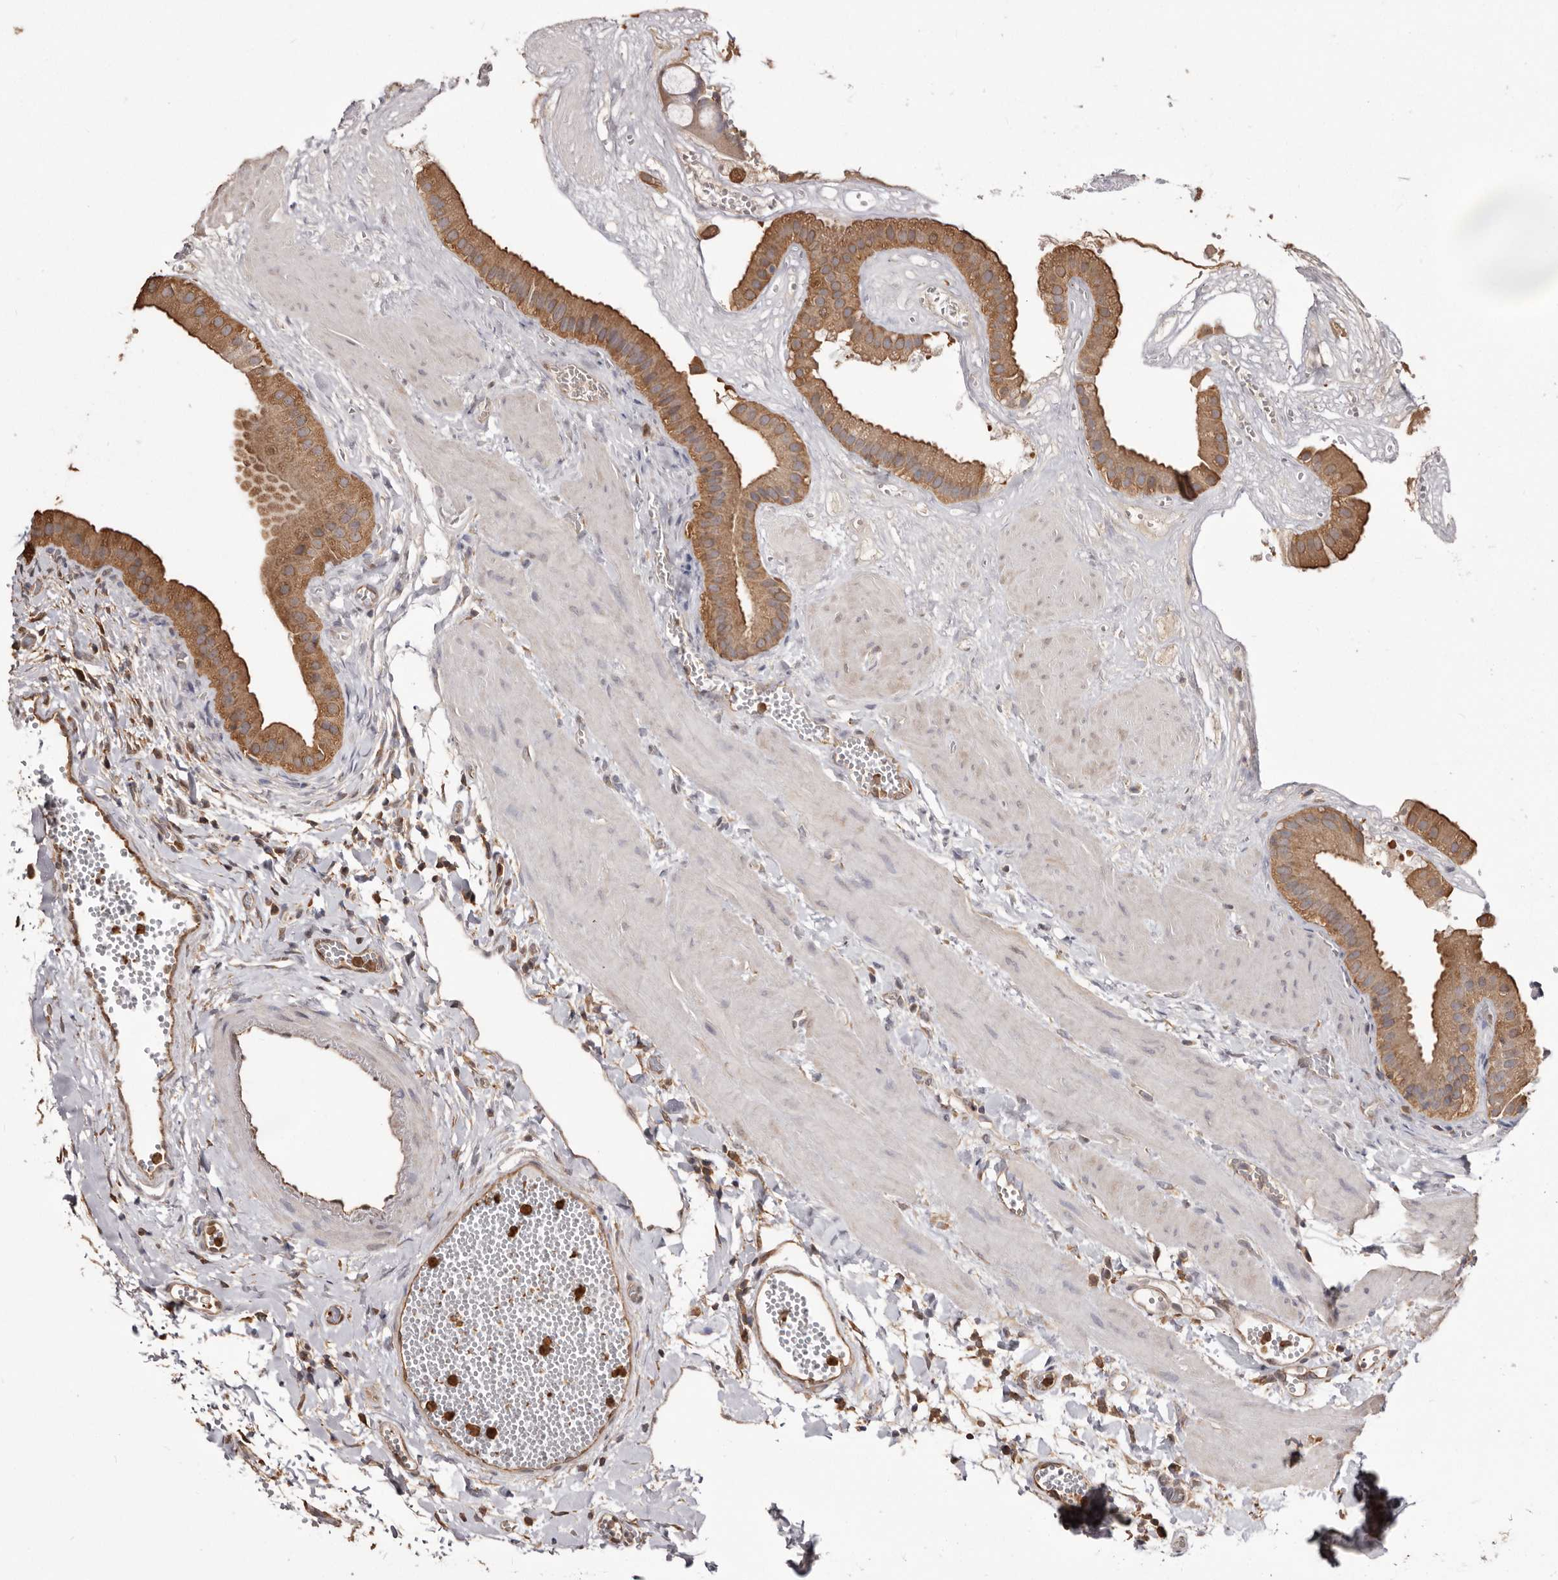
{"staining": {"intensity": "moderate", "quantity": ">75%", "location": "cytoplasmic/membranous"}, "tissue": "gallbladder", "cell_type": "Glandular cells", "image_type": "normal", "snomed": [{"axis": "morphology", "description": "Normal tissue, NOS"}, {"axis": "topography", "description": "Gallbladder"}], "caption": "Protein expression analysis of unremarkable human gallbladder reveals moderate cytoplasmic/membranous staining in approximately >75% of glandular cells. Using DAB (brown) and hematoxylin (blue) stains, captured at high magnification using brightfield microscopy.", "gene": "PKM", "patient": {"sex": "male", "age": 55}}